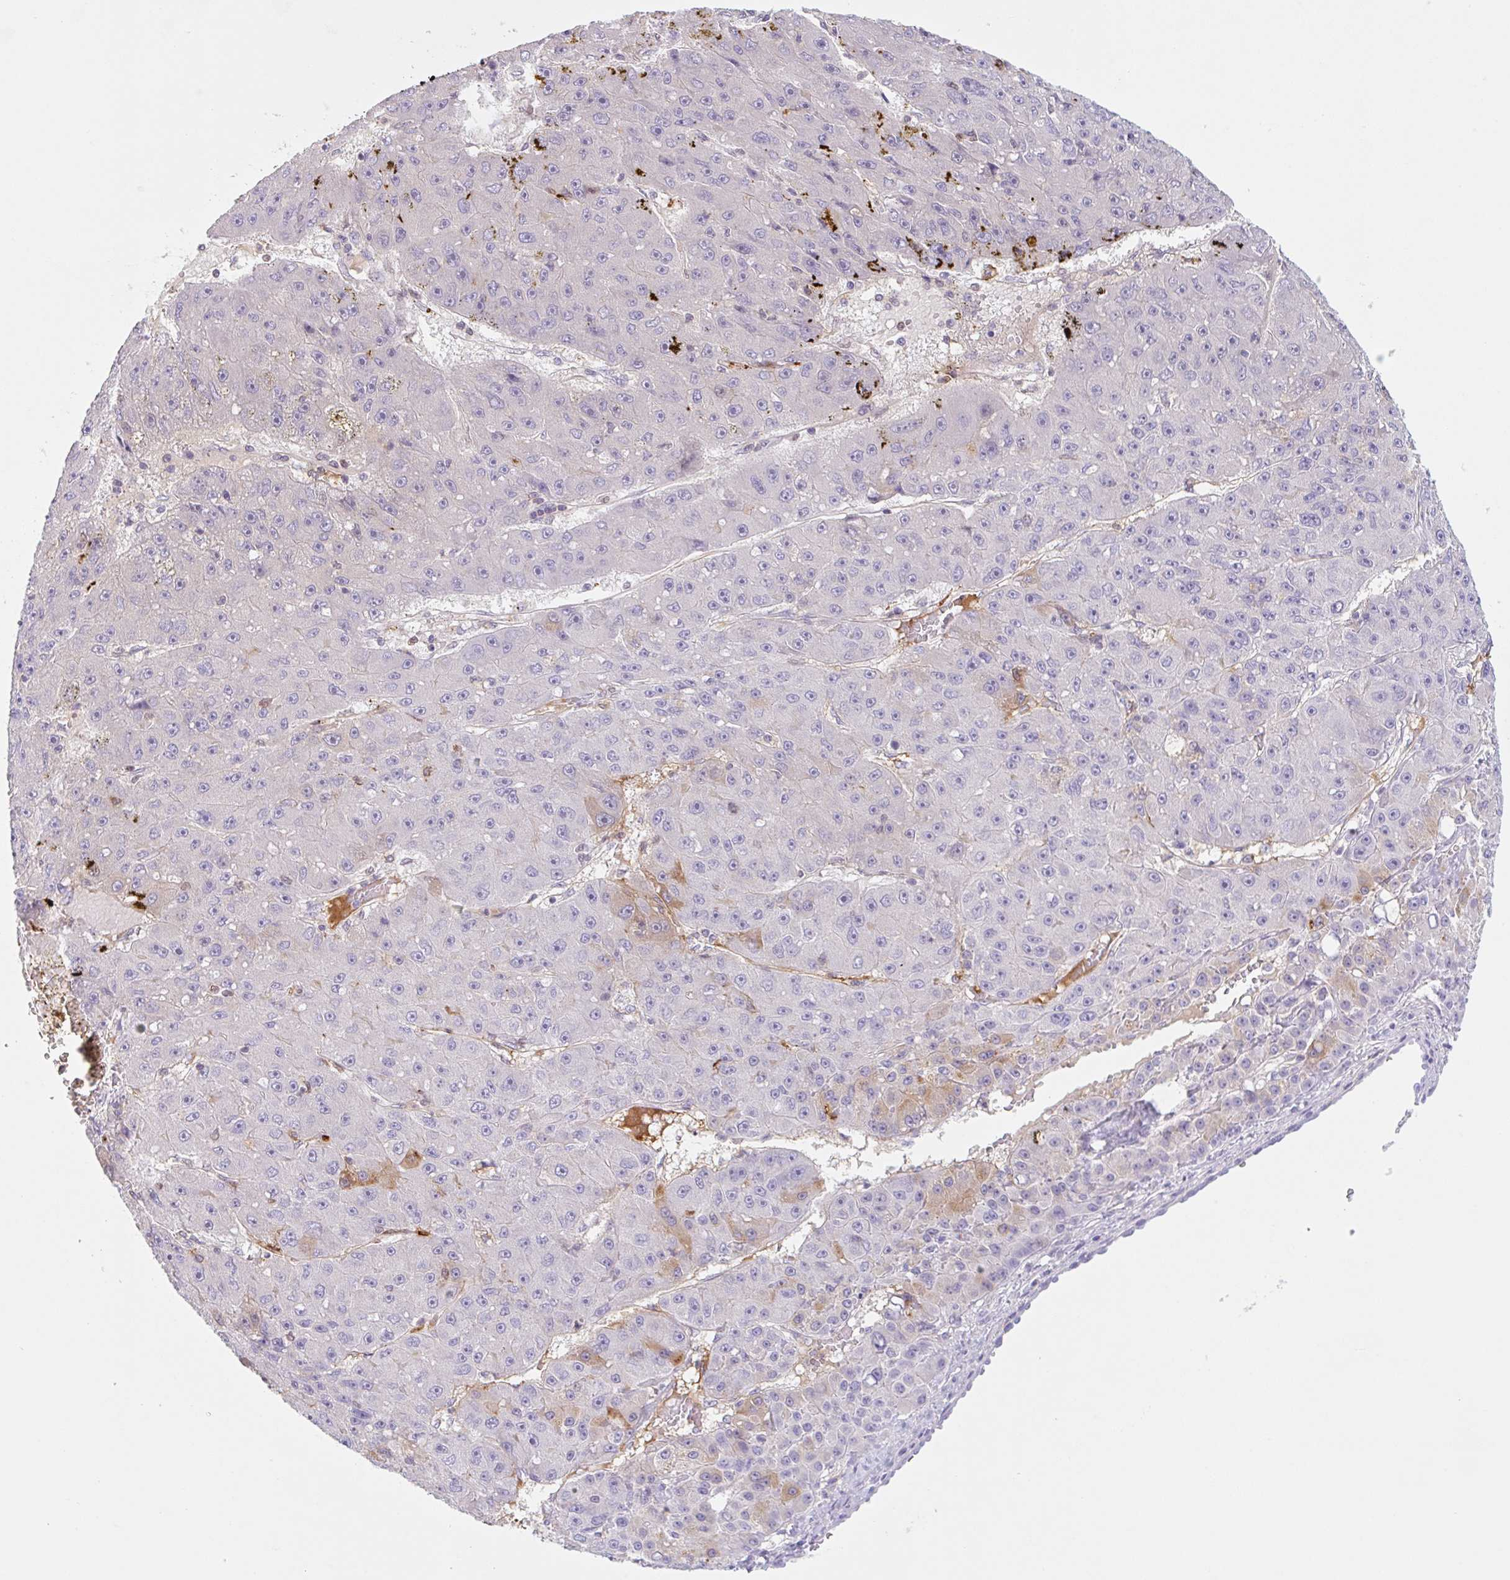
{"staining": {"intensity": "negative", "quantity": "none", "location": "none"}, "tissue": "liver cancer", "cell_type": "Tumor cells", "image_type": "cancer", "snomed": [{"axis": "morphology", "description": "Carcinoma, Hepatocellular, NOS"}, {"axis": "topography", "description": "Liver"}], "caption": "This is an immunohistochemistry image of human hepatocellular carcinoma (liver). There is no staining in tumor cells.", "gene": "LYVE1", "patient": {"sex": "male", "age": 67}}